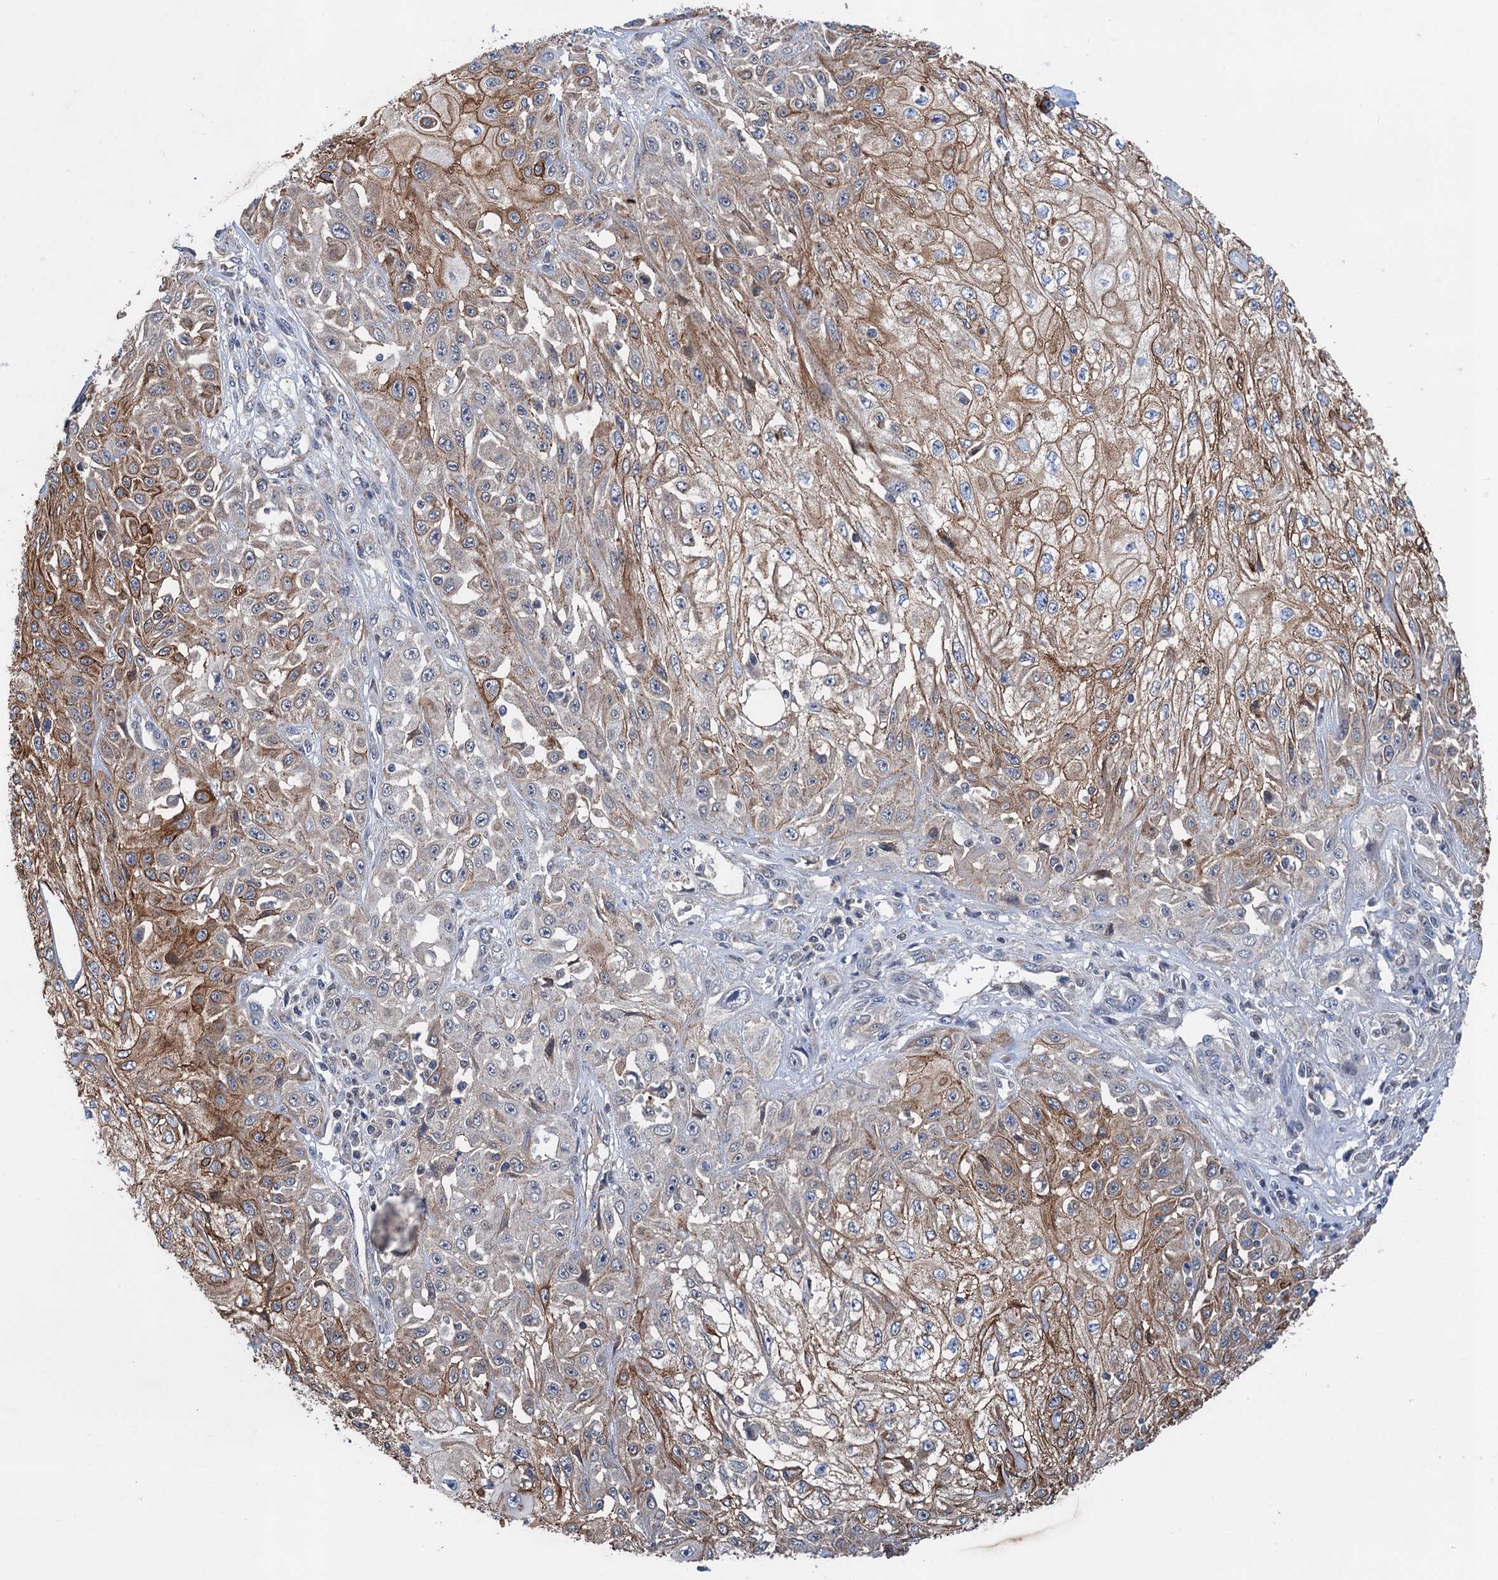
{"staining": {"intensity": "moderate", "quantity": "25%-75%", "location": "cytoplasmic/membranous"}, "tissue": "skin cancer", "cell_type": "Tumor cells", "image_type": "cancer", "snomed": [{"axis": "morphology", "description": "Squamous cell carcinoma, NOS"}, {"axis": "morphology", "description": "Squamous cell carcinoma, metastatic, NOS"}, {"axis": "topography", "description": "Skin"}, {"axis": "topography", "description": "Lymph node"}], "caption": "Skin cancer (squamous cell carcinoma) stained with a brown dye demonstrates moderate cytoplasmic/membranous positive positivity in approximately 25%-75% of tumor cells.", "gene": "DGLUCY", "patient": {"sex": "male", "age": 75}}